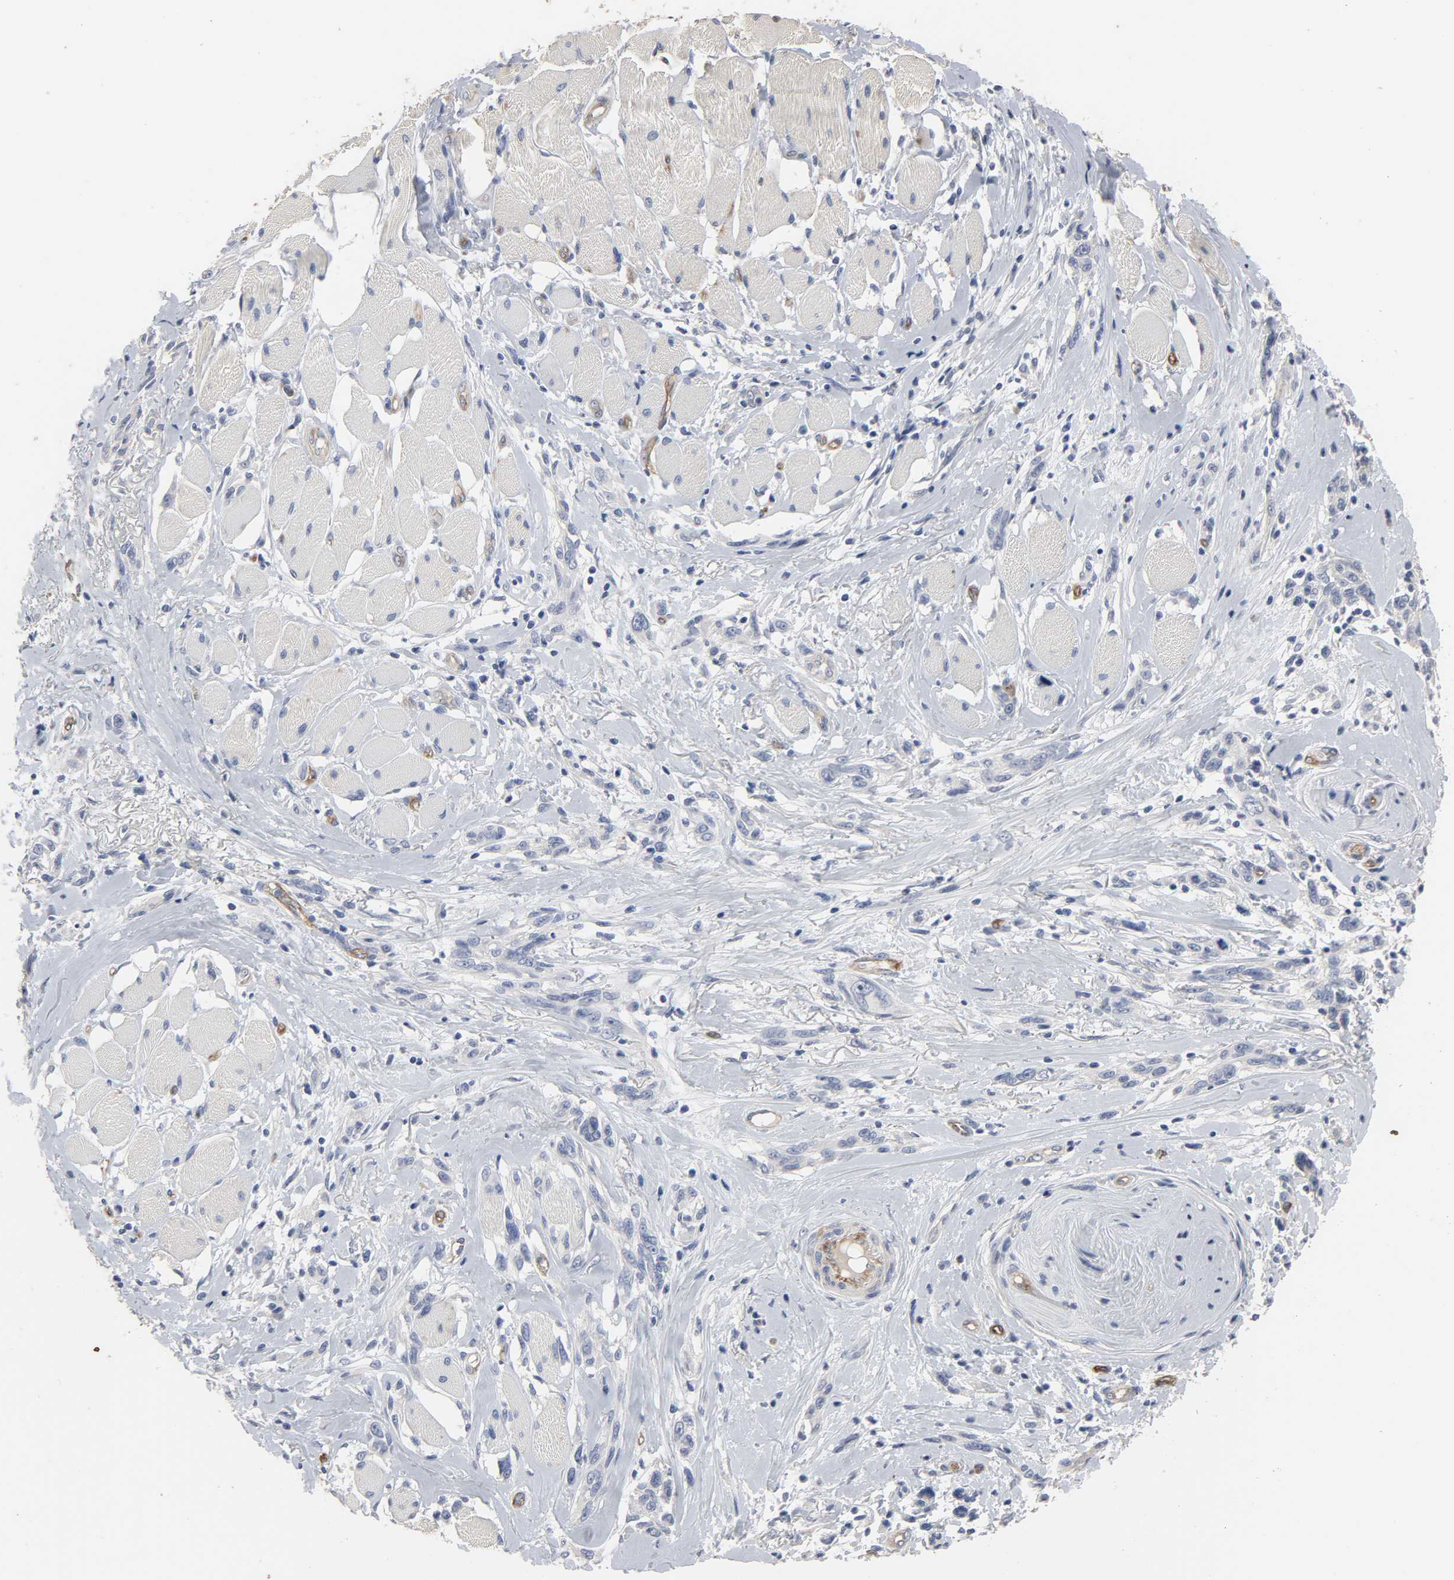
{"staining": {"intensity": "weak", "quantity": "25%-75%", "location": "cytoplasmic/membranous"}, "tissue": "melanoma", "cell_type": "Tumor cells", "image_type": "cancer", "snomed": [{"axis": "morphology", "description": "Malignant melanoma, NOS"}, {"axis": "topography", "description": "Skin"}], "caption": "IHC staining of malignant melanoma, which reveals low levels of weak cytoplasmic/membranous expression in about 25%-75% of tumor cells indicating weak cytoplasmic/membranous protein staining. The staining was performed using DAB (brown) for protein detection and nuclei were counterstained in hematoxylin (blue).", "gene": "KDR", "patient": {"sex": "male", "age": 91}}